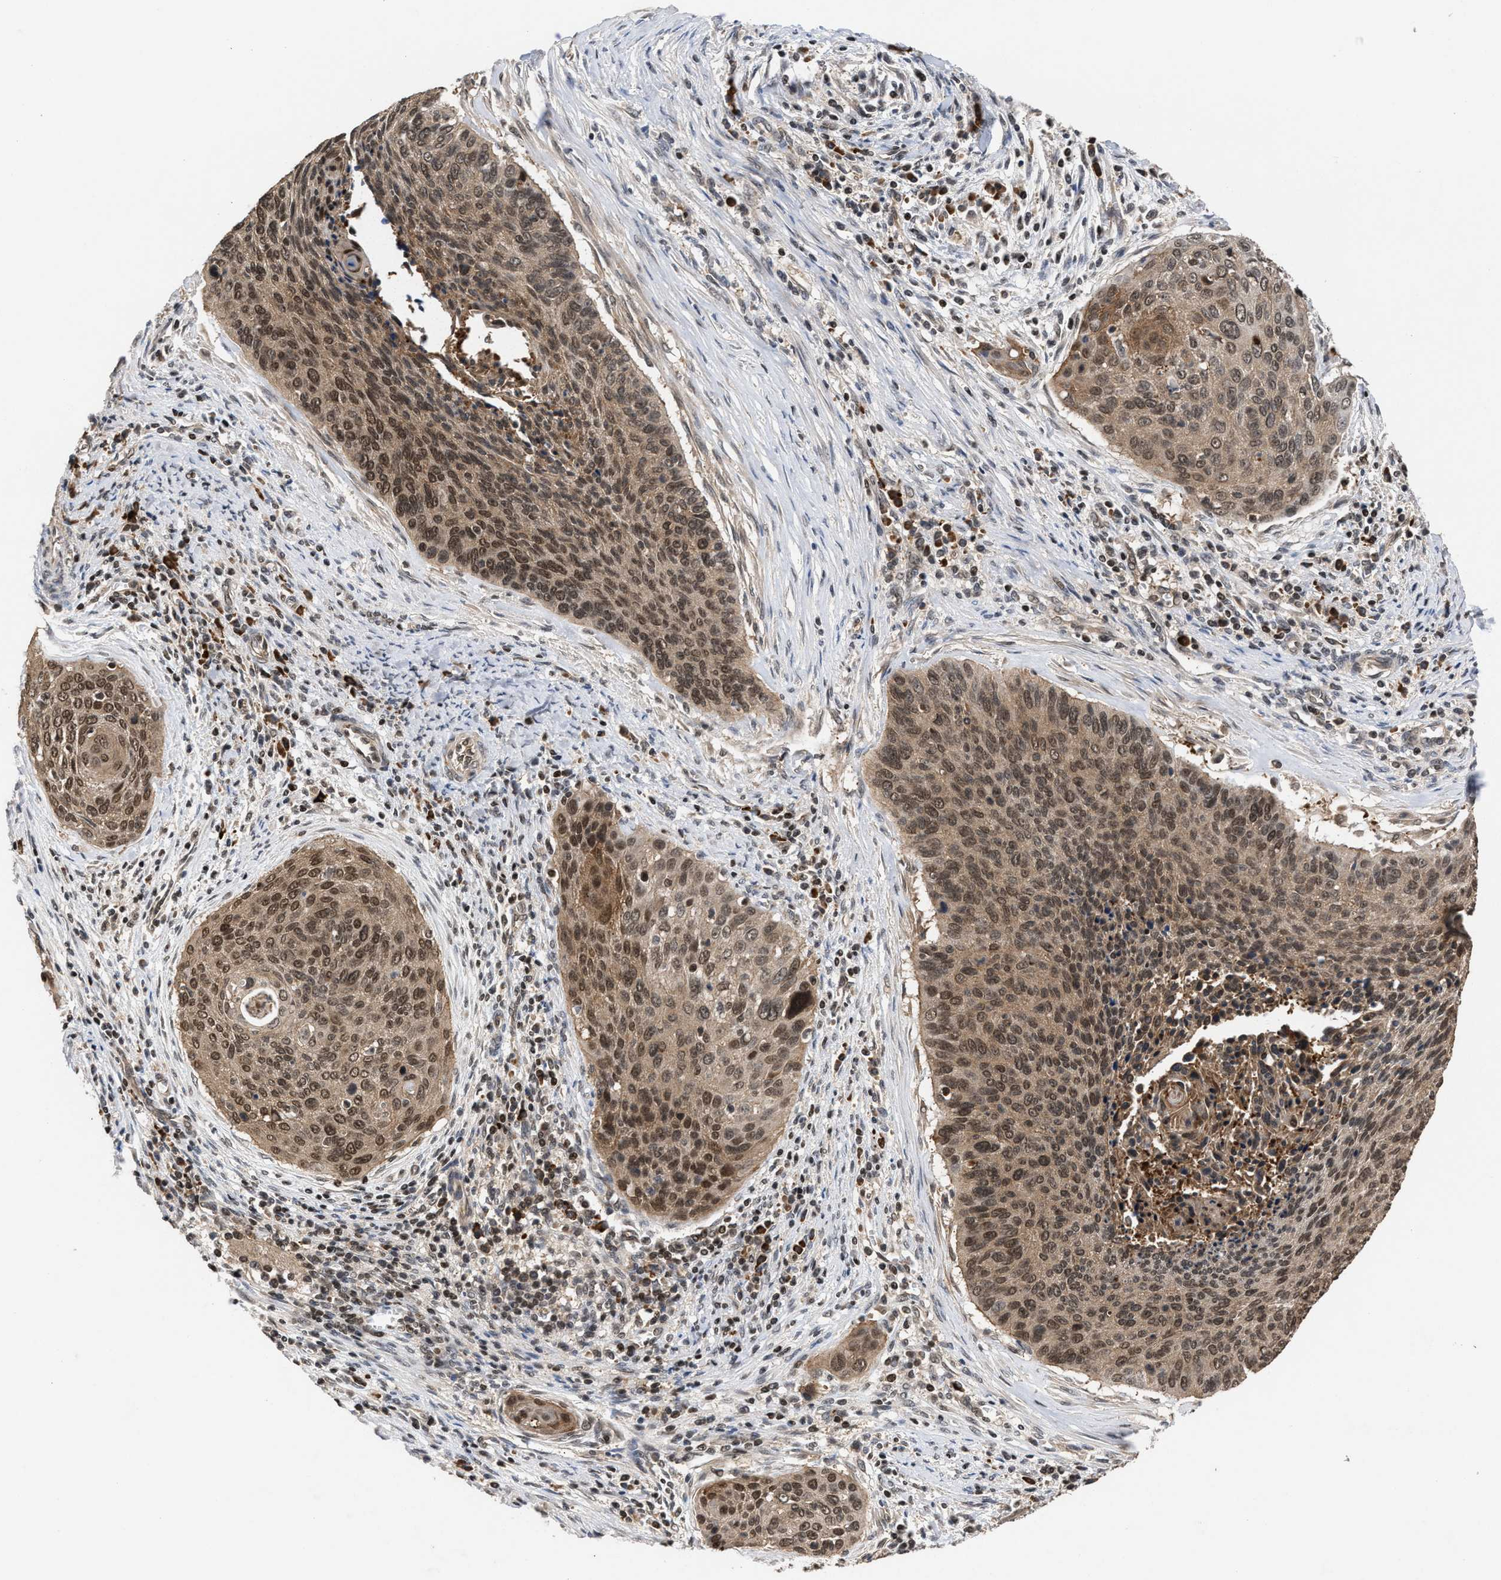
{"staining": {"intensity": "moderate", "quantity": ">75%", "location": "cytoplasmic/membranous,nuclear"}, "tissue": "cervical cancer", "cell_type": "Tumor cells", "image_type": "cancer", "snomed": [{"axis": "morphology", "description": "Squamous cell carcinoma, NOS"}, {"axis": "topography", "description": "Cervix"}], "caption": "Human cervical cancer stained for a protein (brown) exhibits moderate cytoplasmic/membranous and nuclear positive expression in approximately >75% of tumor cells.", "gene": "C9orf78", "patient": {"sex": "female", "age": 55}}